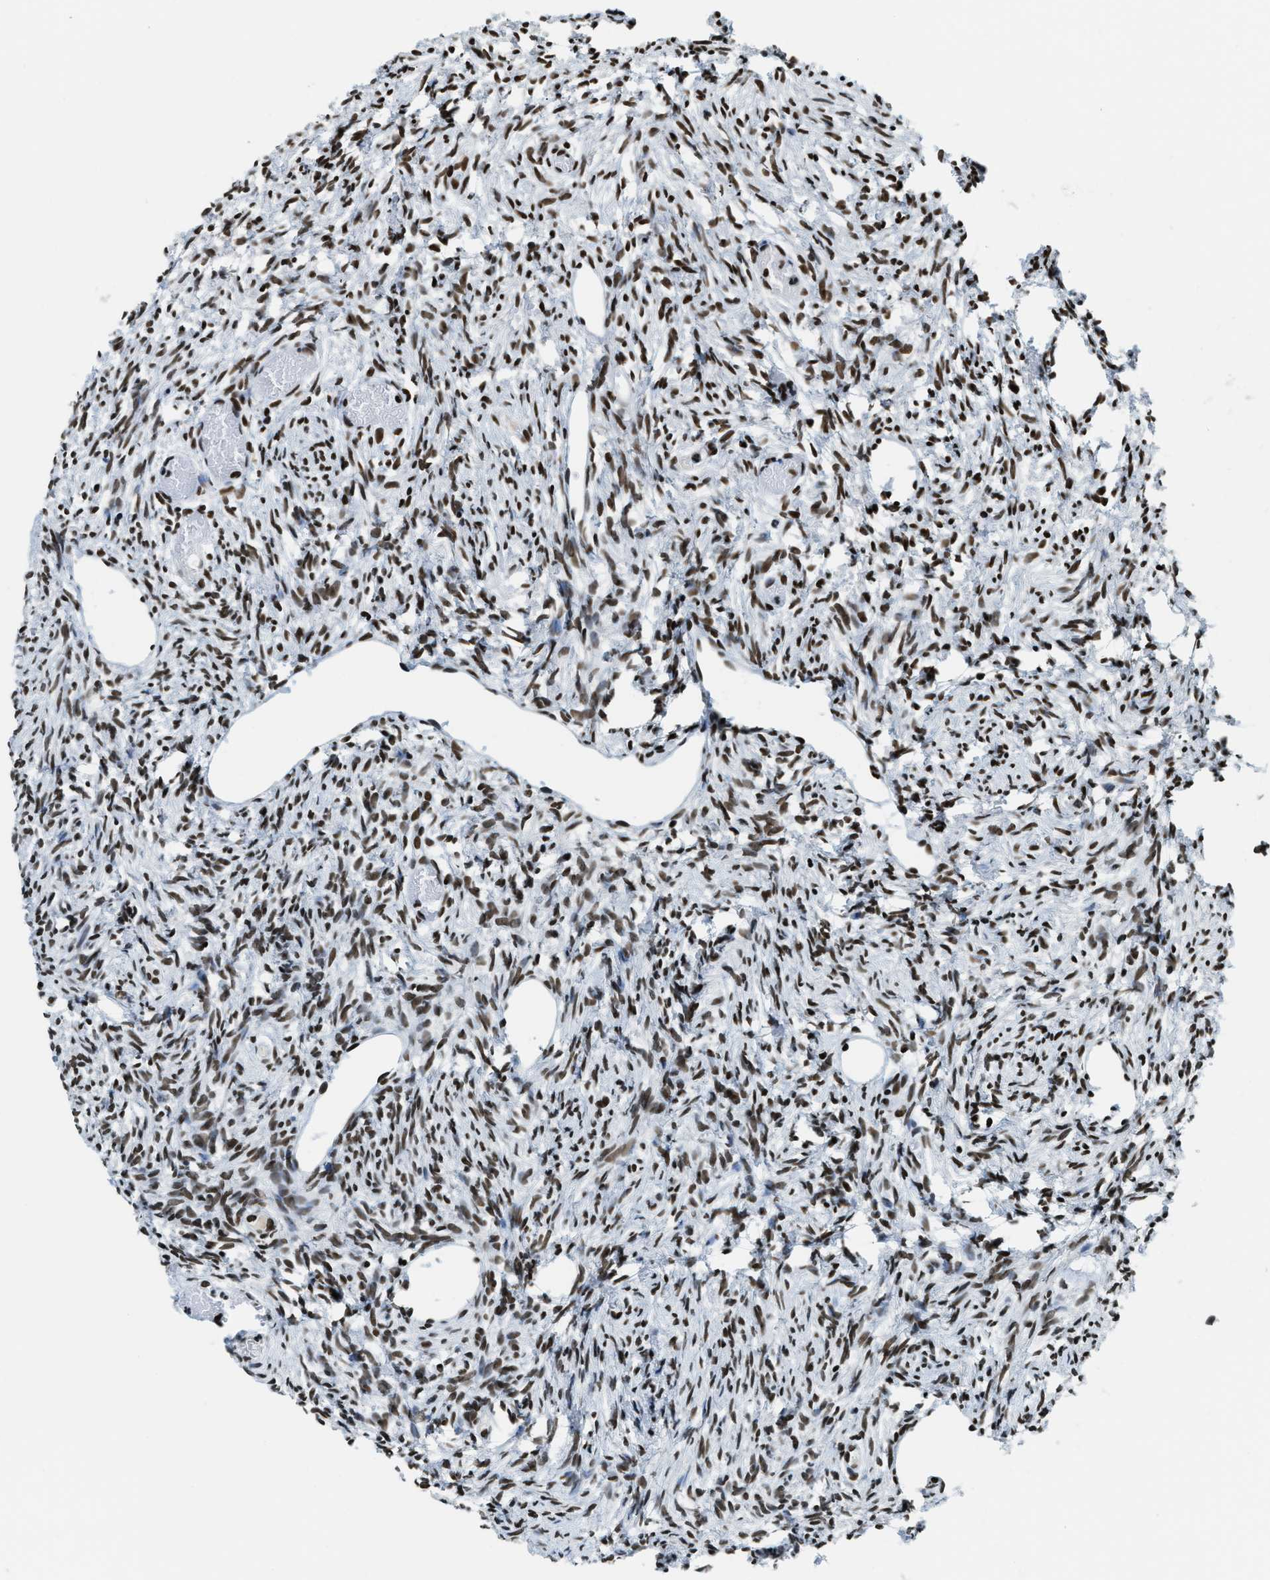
{"staining": {"intensity": "strong", "quantity": "25%-75%", "location": "nuclear"}, "tissue": "ovary", "cell_type": "Follicle cells", "image_type": "normal", "snomed": [{"axis": "morphology", "description": "Normal tissue, NOS"}, {"axis": "topography", "description": "Ovary"}], "caption": "Protein staining of benign ovary displays strong nuclear positivity in approximately 25%-75% of follicle cells.", "gene": "TOP1", "patient": {"sex": "female", "age": 33}}